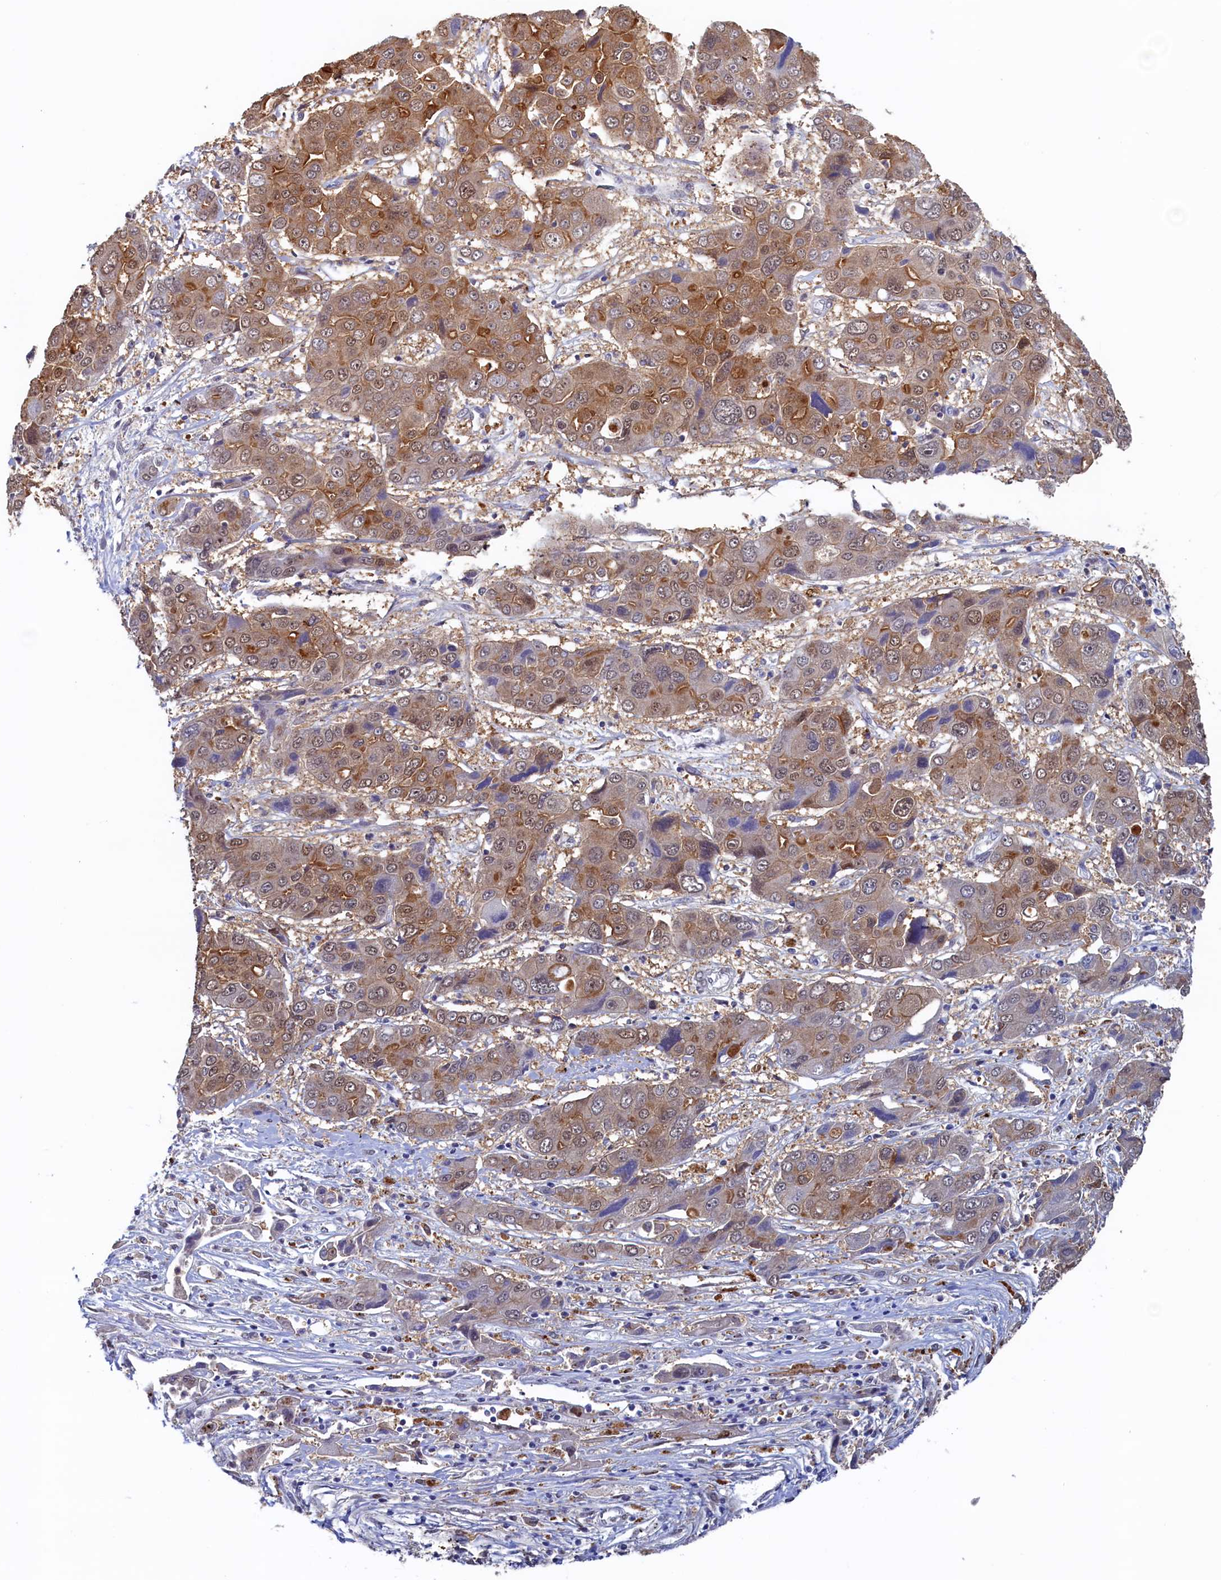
{"staining": {"intensity": "moderate", "quantity": "25%-75%", "location": "cytoplasmic/membranous,nuclear"}, "tissue": "liver cancer", "cell_type": "Tumor cells", "image_type": "cancer", "snomed": [{"axis": "morphology", "description": "Cholangiocarcinoma"}, {"axis": "topography", "description": "Liver"}], "caption": "There is medium levels of moderate cytoplasmic/membranous and nuclear positivity in tumor cells of liver cancer (cholangiocarcinoma), as demonstrated by immunohistochemical staining (brown color).", "gene": "AHCY", "patient": {"sex": "male", "age": 67}}